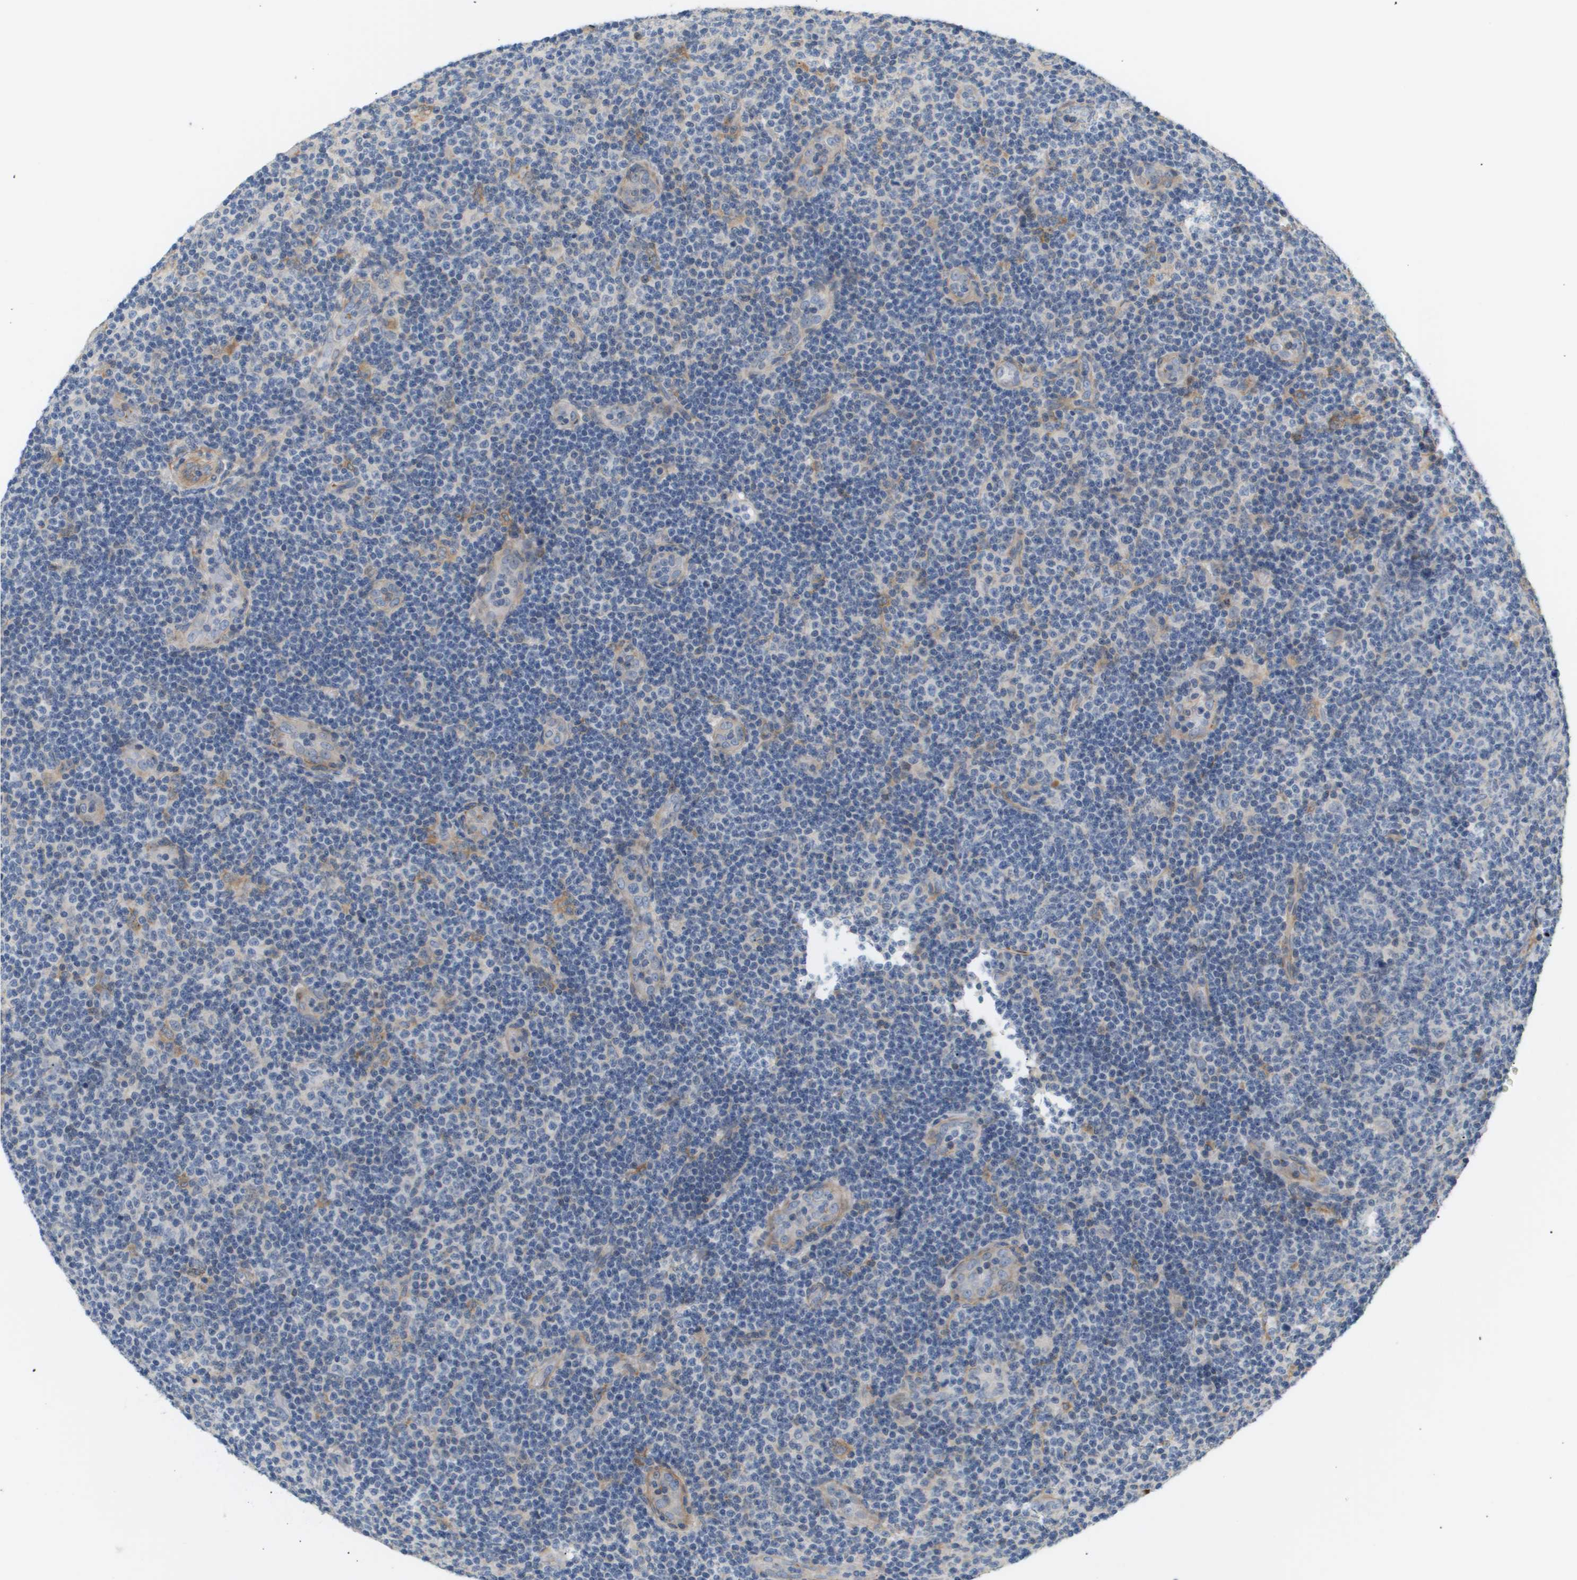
{"staining": {"intensity": "negative", "quantity": "none", "location": "none"}, "tissue": "lymphoma", "cell_type": "Tumor cells", "image_type": "cancer", "snomed": [{"axis": "morphology", "description": "Malignant lymphoma, non-Hodgkin's type, Low grade"}, {"axis": "topography", "description": "Lymph node"}], "caption": "Immunohistochemical staining of human lymphoma exhibits no significant positivity in tumor cells.", "gene": "CORO2B", "patient": {"sex": "male", "age": 83}}